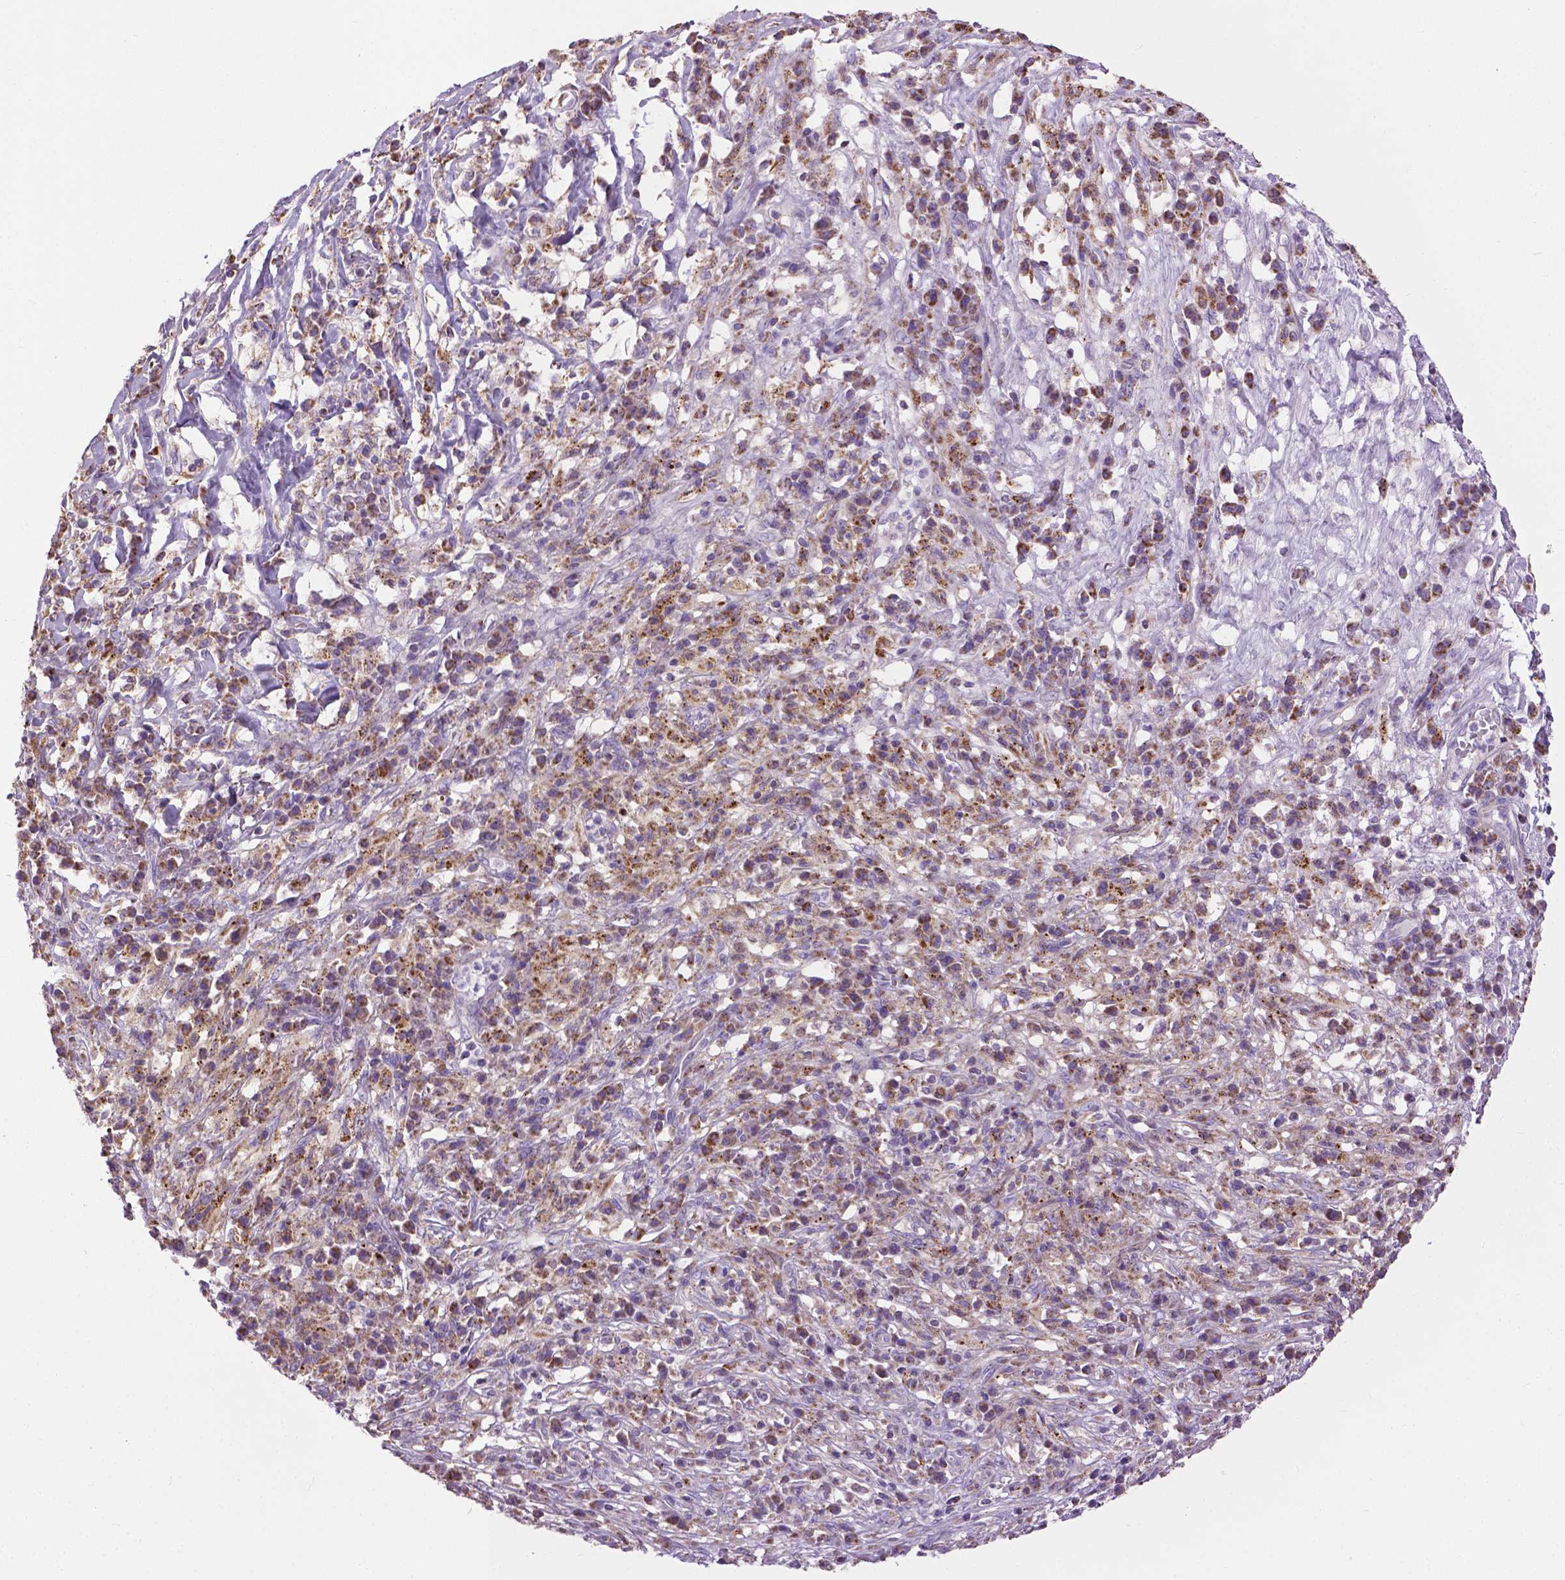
{"staining": {"intensity": "moderate", "quantity": ">75%", "location": "cytoplasmic/membranous"}, "tissue": "melanoma", "cell_type": "Tumor cells", "image_type": "cancer", "snomed": [{"axis": "morphology", "description": "Malignant melanoma, NOS"}, {"axis": "topography", "description": "Skin"}], "caption": "Immunohistochemistry (IHC) (DAB) staining of malignant melanoma shows moderate cytoplasmic/membranous protein positivity in approximately >75% of tumor cells.", "gene": "VDAC1", "patient": {"sex": "female", "age": 91}}